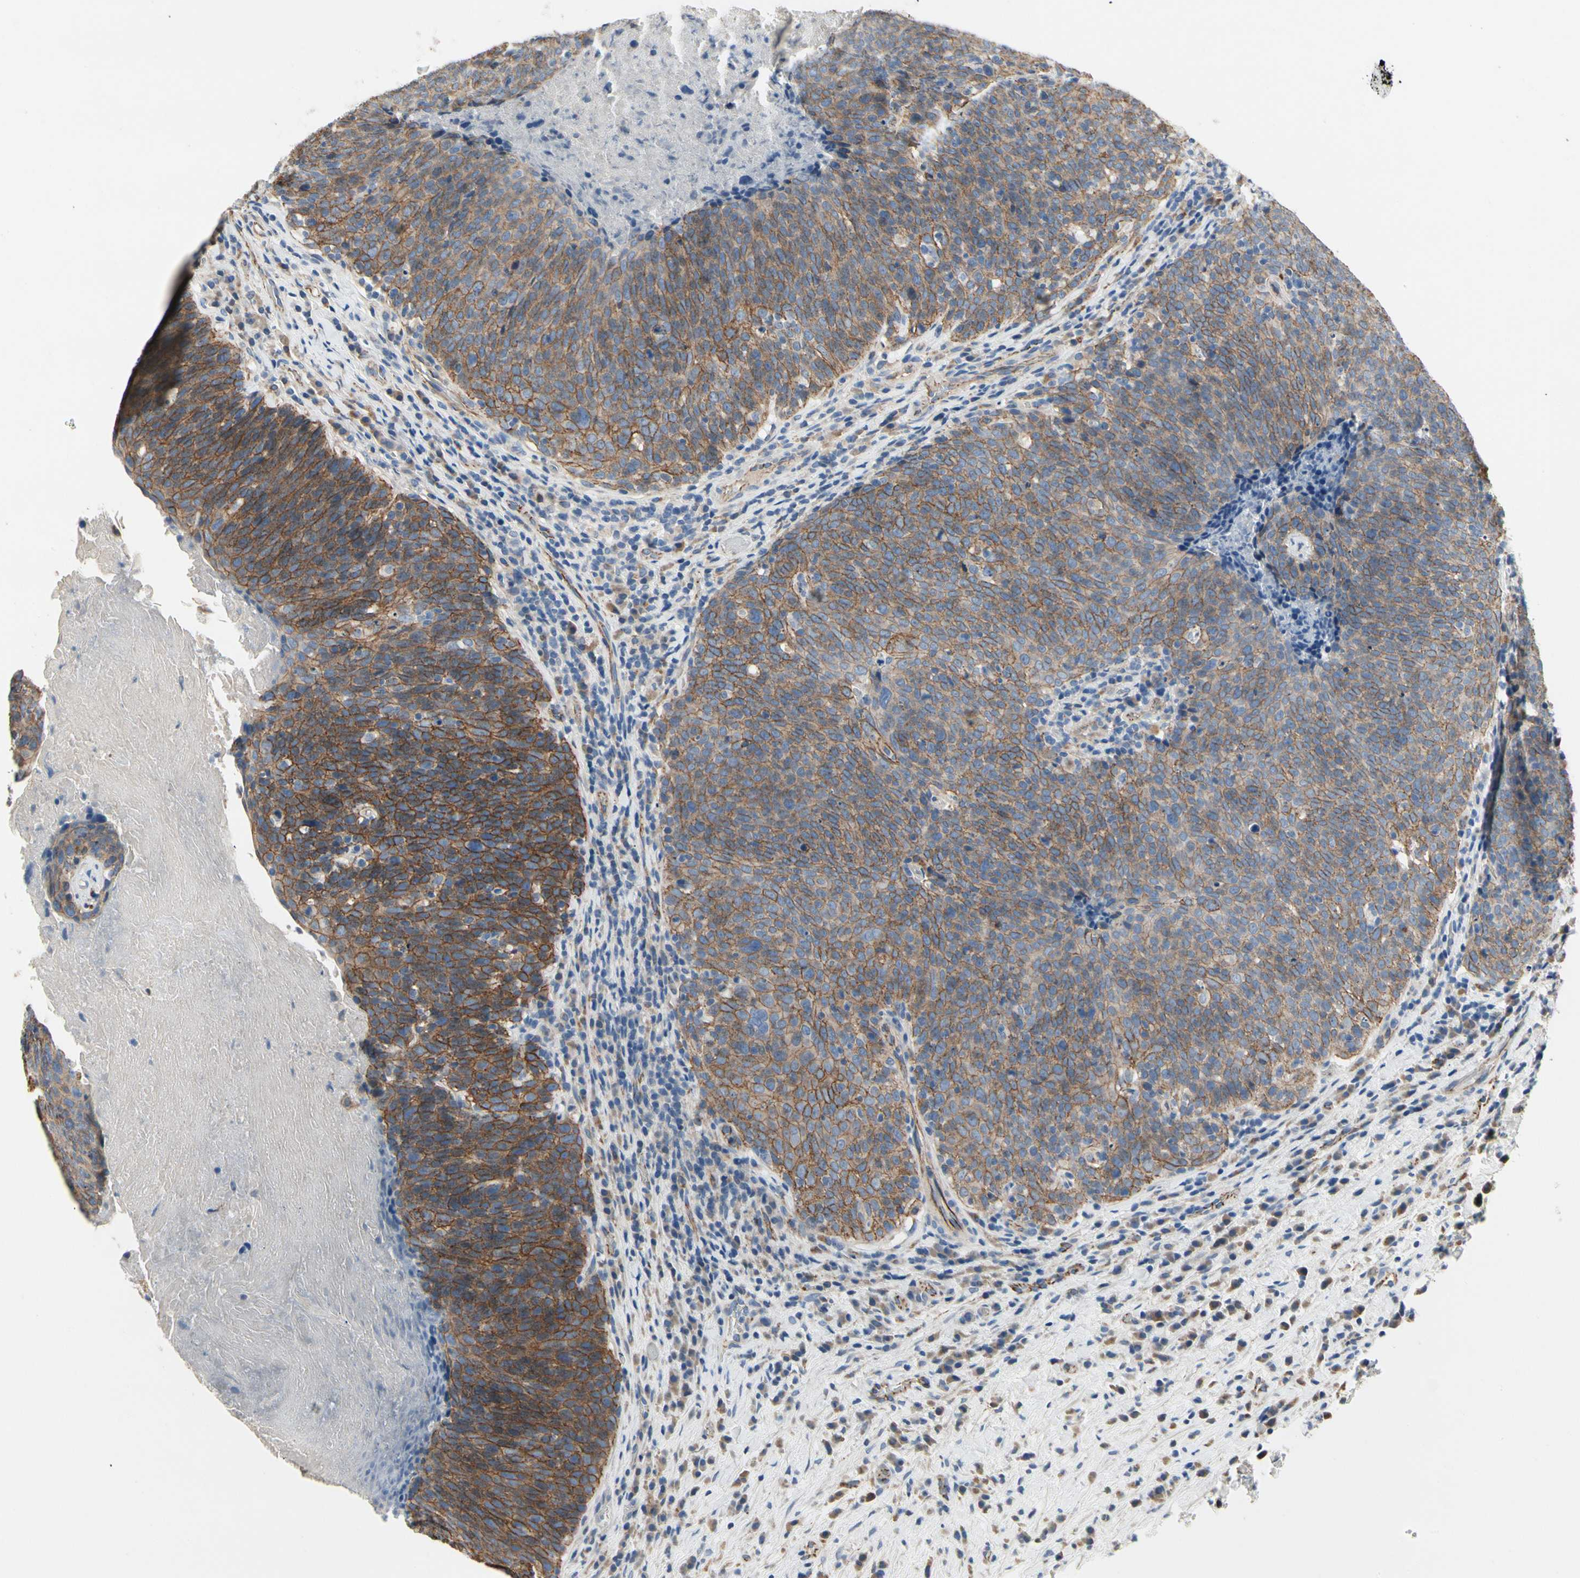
{"staining": {"intensity": "moderate", "quantity": "25%-75%", "location": "cytoplasmic/membranous"}, "tissue": "head and neck cancer", "cell_type": "Tumor cells", "image_type": "cancer", "snomed": [{"axis": "morphology", "description": "Squamous cell carcinoma, NOS"}, {"axis": "morphology", "description": "Squamous cell carcinoma, metastatic, NOS"}, {"axis": "topography", "description": "Lymph node"}, {"axis": "topography", "description": "Head-Neck"}], "caption": "Immunohistochemistry (IHC) (DAB (3,3'-diaminobenzidine)) staining of head and neck metastatic squamous cell carcinoma demonstrates moderate cytoplasmic/membranous protein staining in approximately 25%-75% of tumor cells.", "gene": "LGR6", "patient": {"sex": "male", "age": 62}}